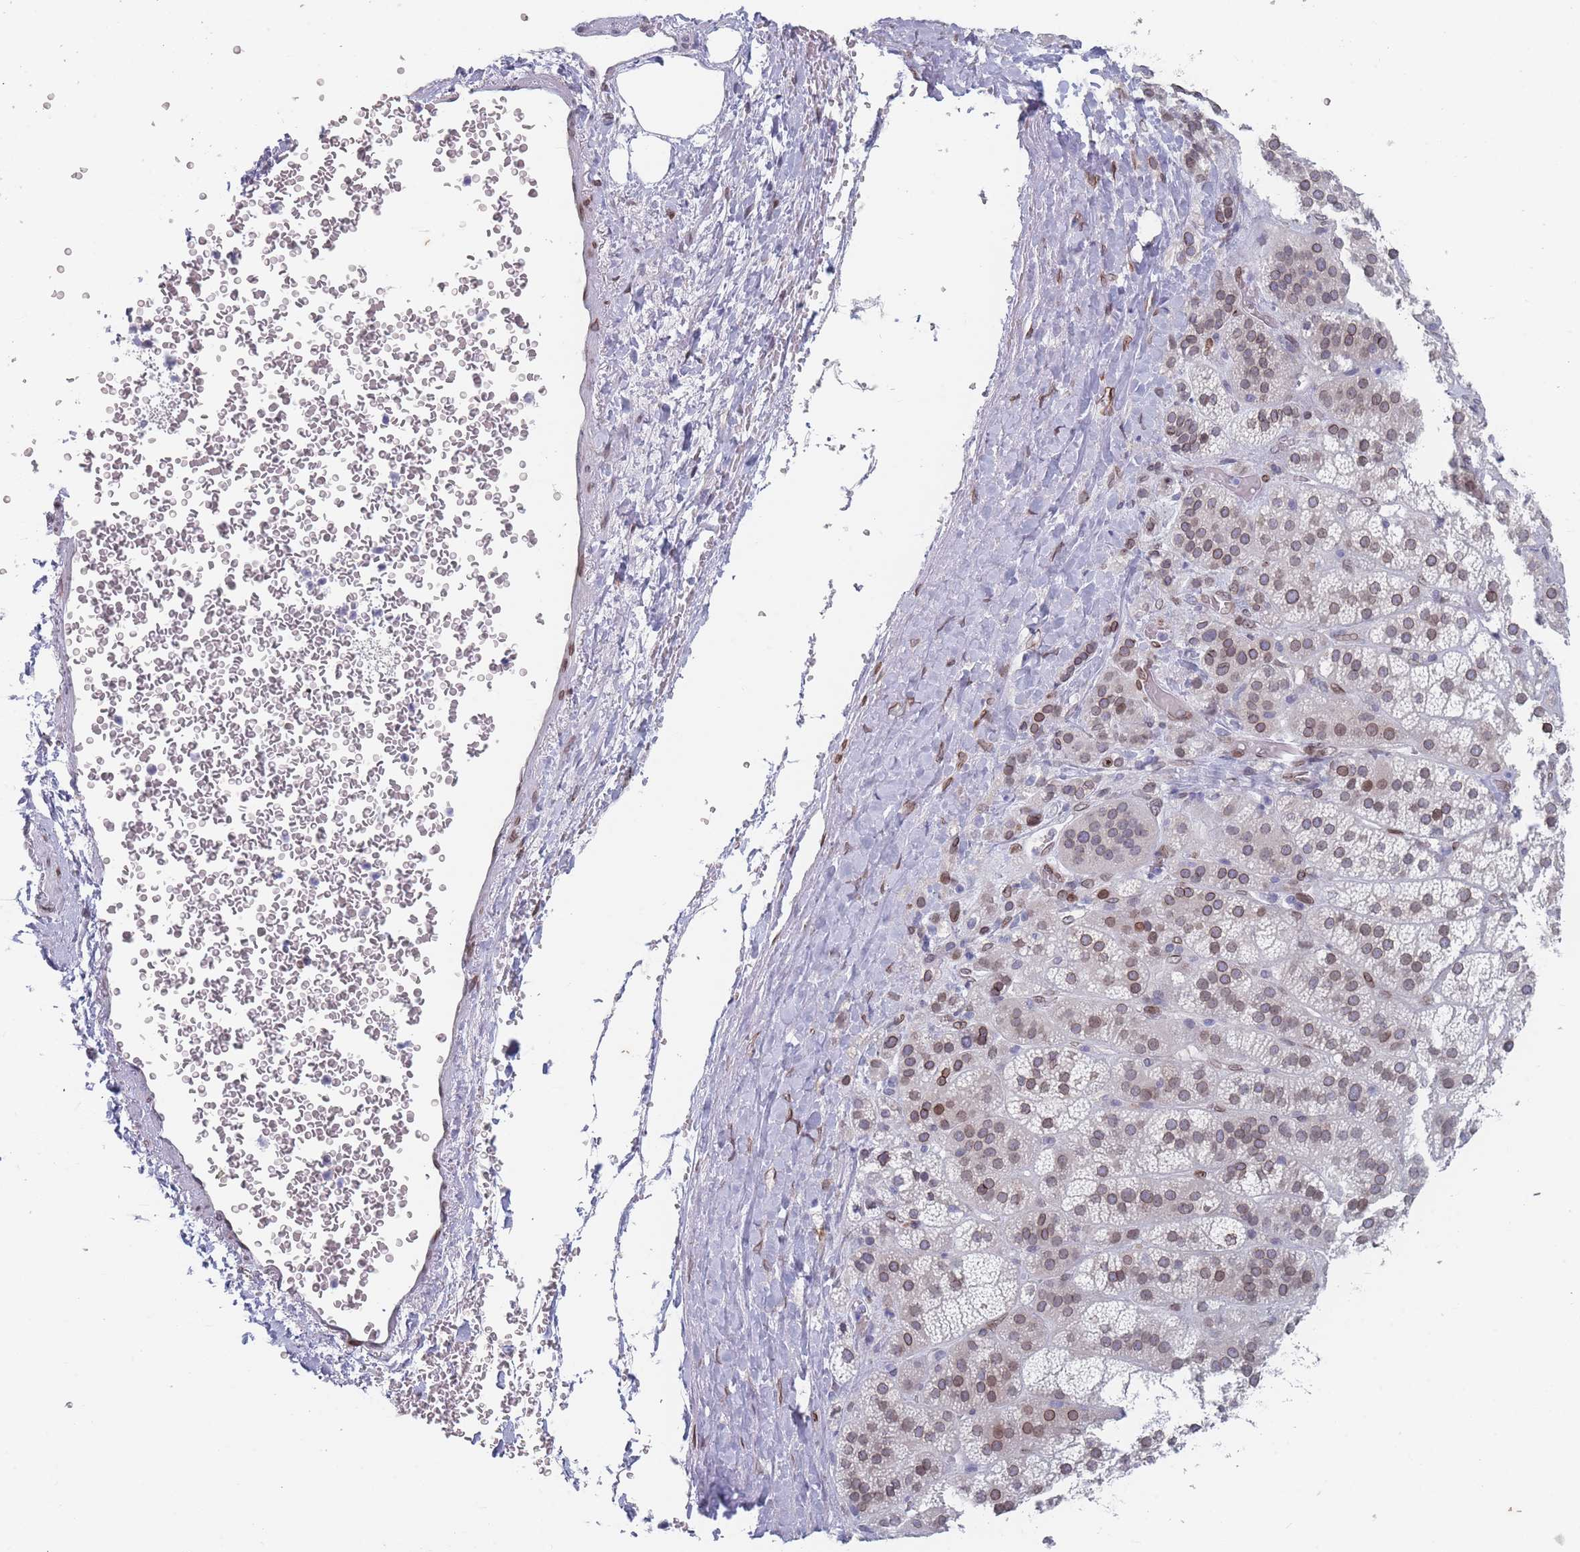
{"staining": {"intensity": "moderate", "quantity": "25%-75%", "location": "cytoplasmic/membranous,nuclear"}, "tissue": "adrenal gland", "cell_type": "Glandular cells", "image_type": "normal", "snomed": [{"axis": "morphology", "description": "Normal tissue, NOS"}, {"axis": "topography", "description": "Adrenal gland"}], "caption": "Immunohistochemistry micrograph of normal human adrenal gland stained for a protein (brown), which exhibits medium levels of moderate cytoplasmic/membranous,nuclear positivity in approximately 25%-75% of glandular cells.", "gene": "ZBTB1", "patient": {"sex": "female", "age": 70}}